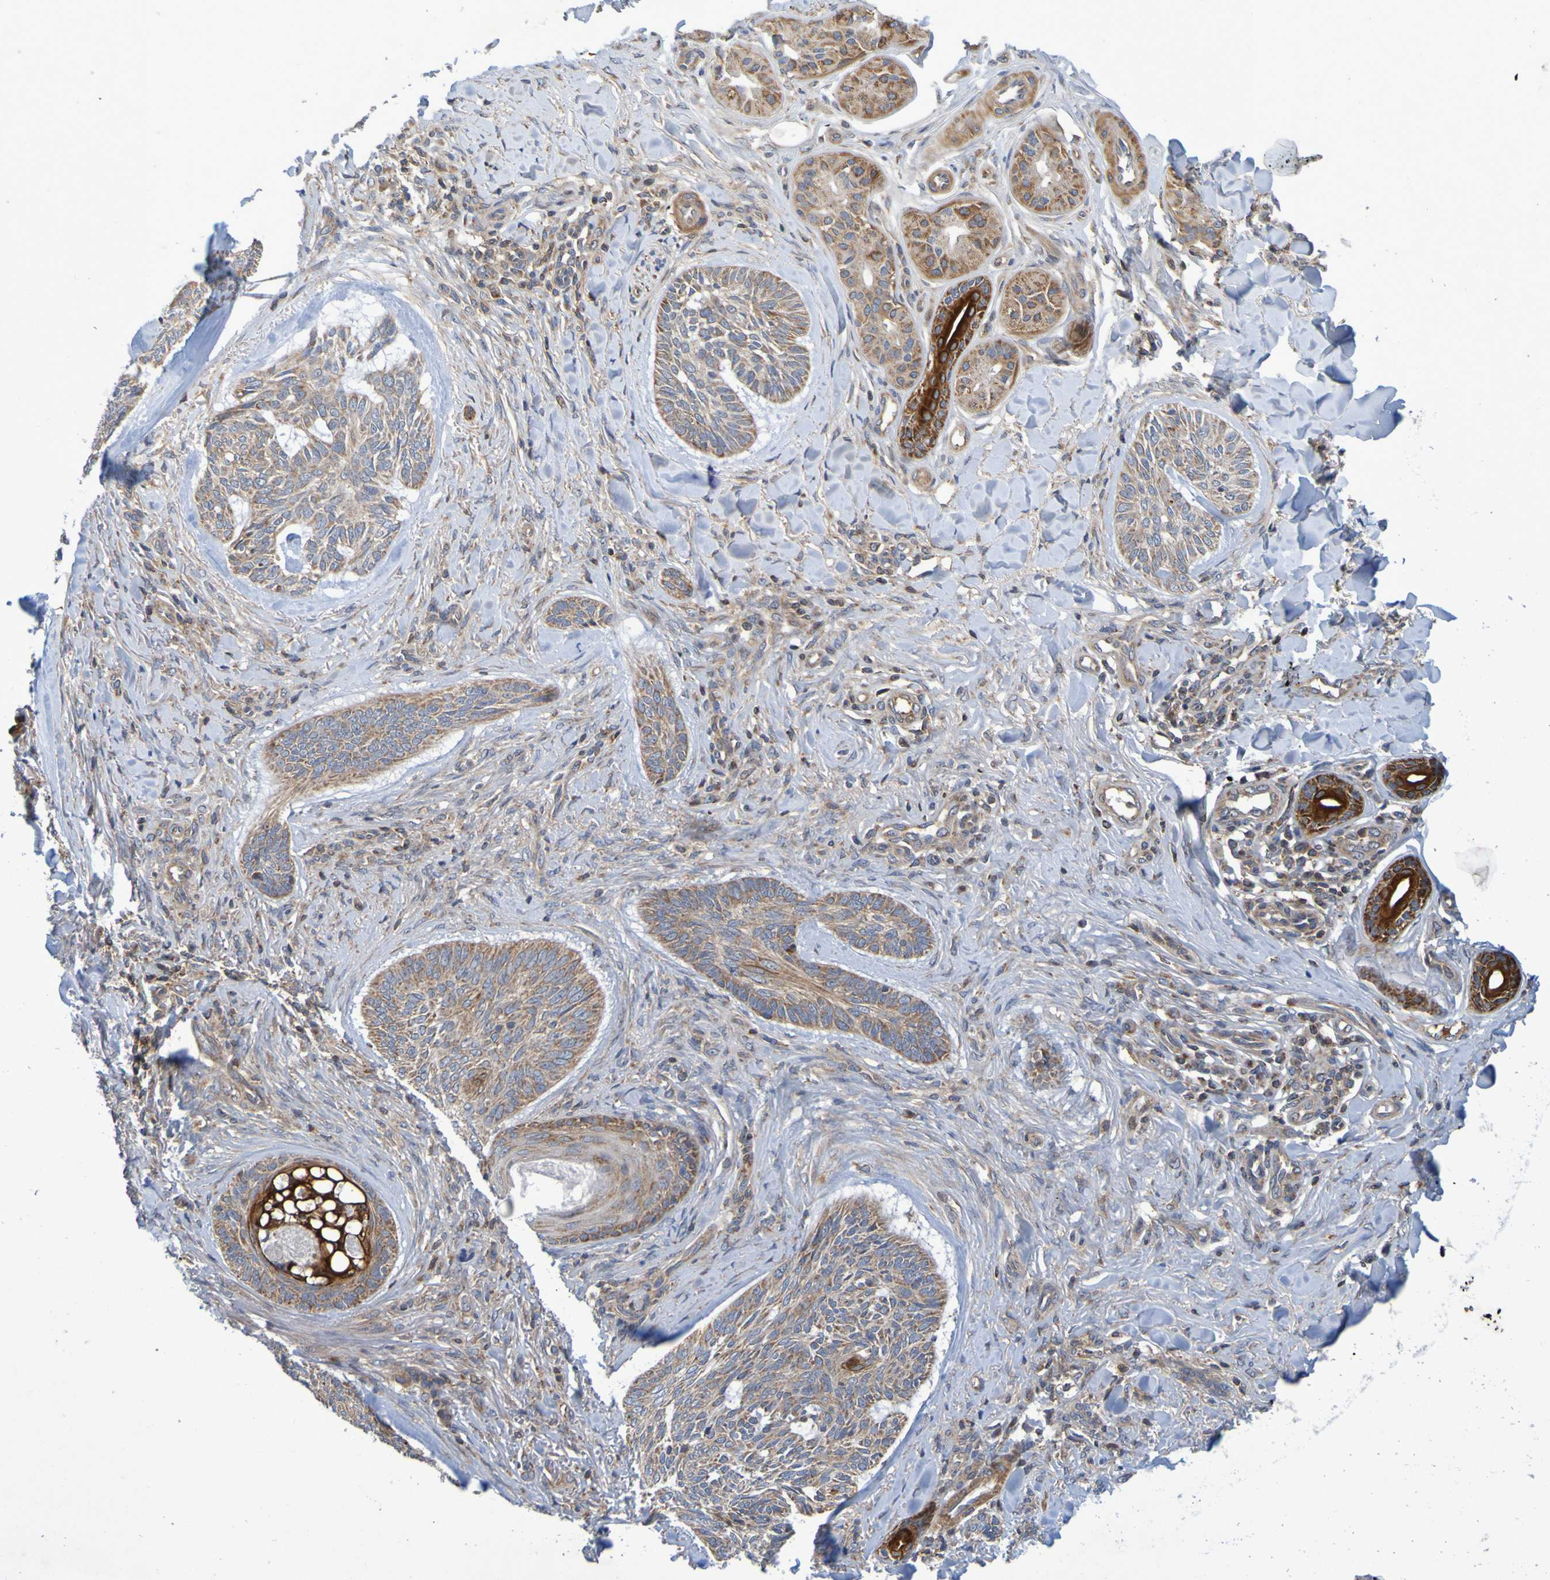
{"staining": {"intensity": "moderate", "quantity": ">75%", "location": "cytoplasmic/membranous"}, "tissue": "skin cancer", "cell_type": "Tumor cells", "image_type": "cancer", "snomed": [{"axis": "morphology", "description": "Basal cell carcinoma"}, {"axis": "topography", "description": "Skin"}], "caption": "Protein positivity by IHC displays moderate cytoplasmic/membranous positivity in about >75% of tumor cells in basal cell carcinoma (skin).", "gene": "CCDC51", "patient": {"sex": "male", "age": 43}}